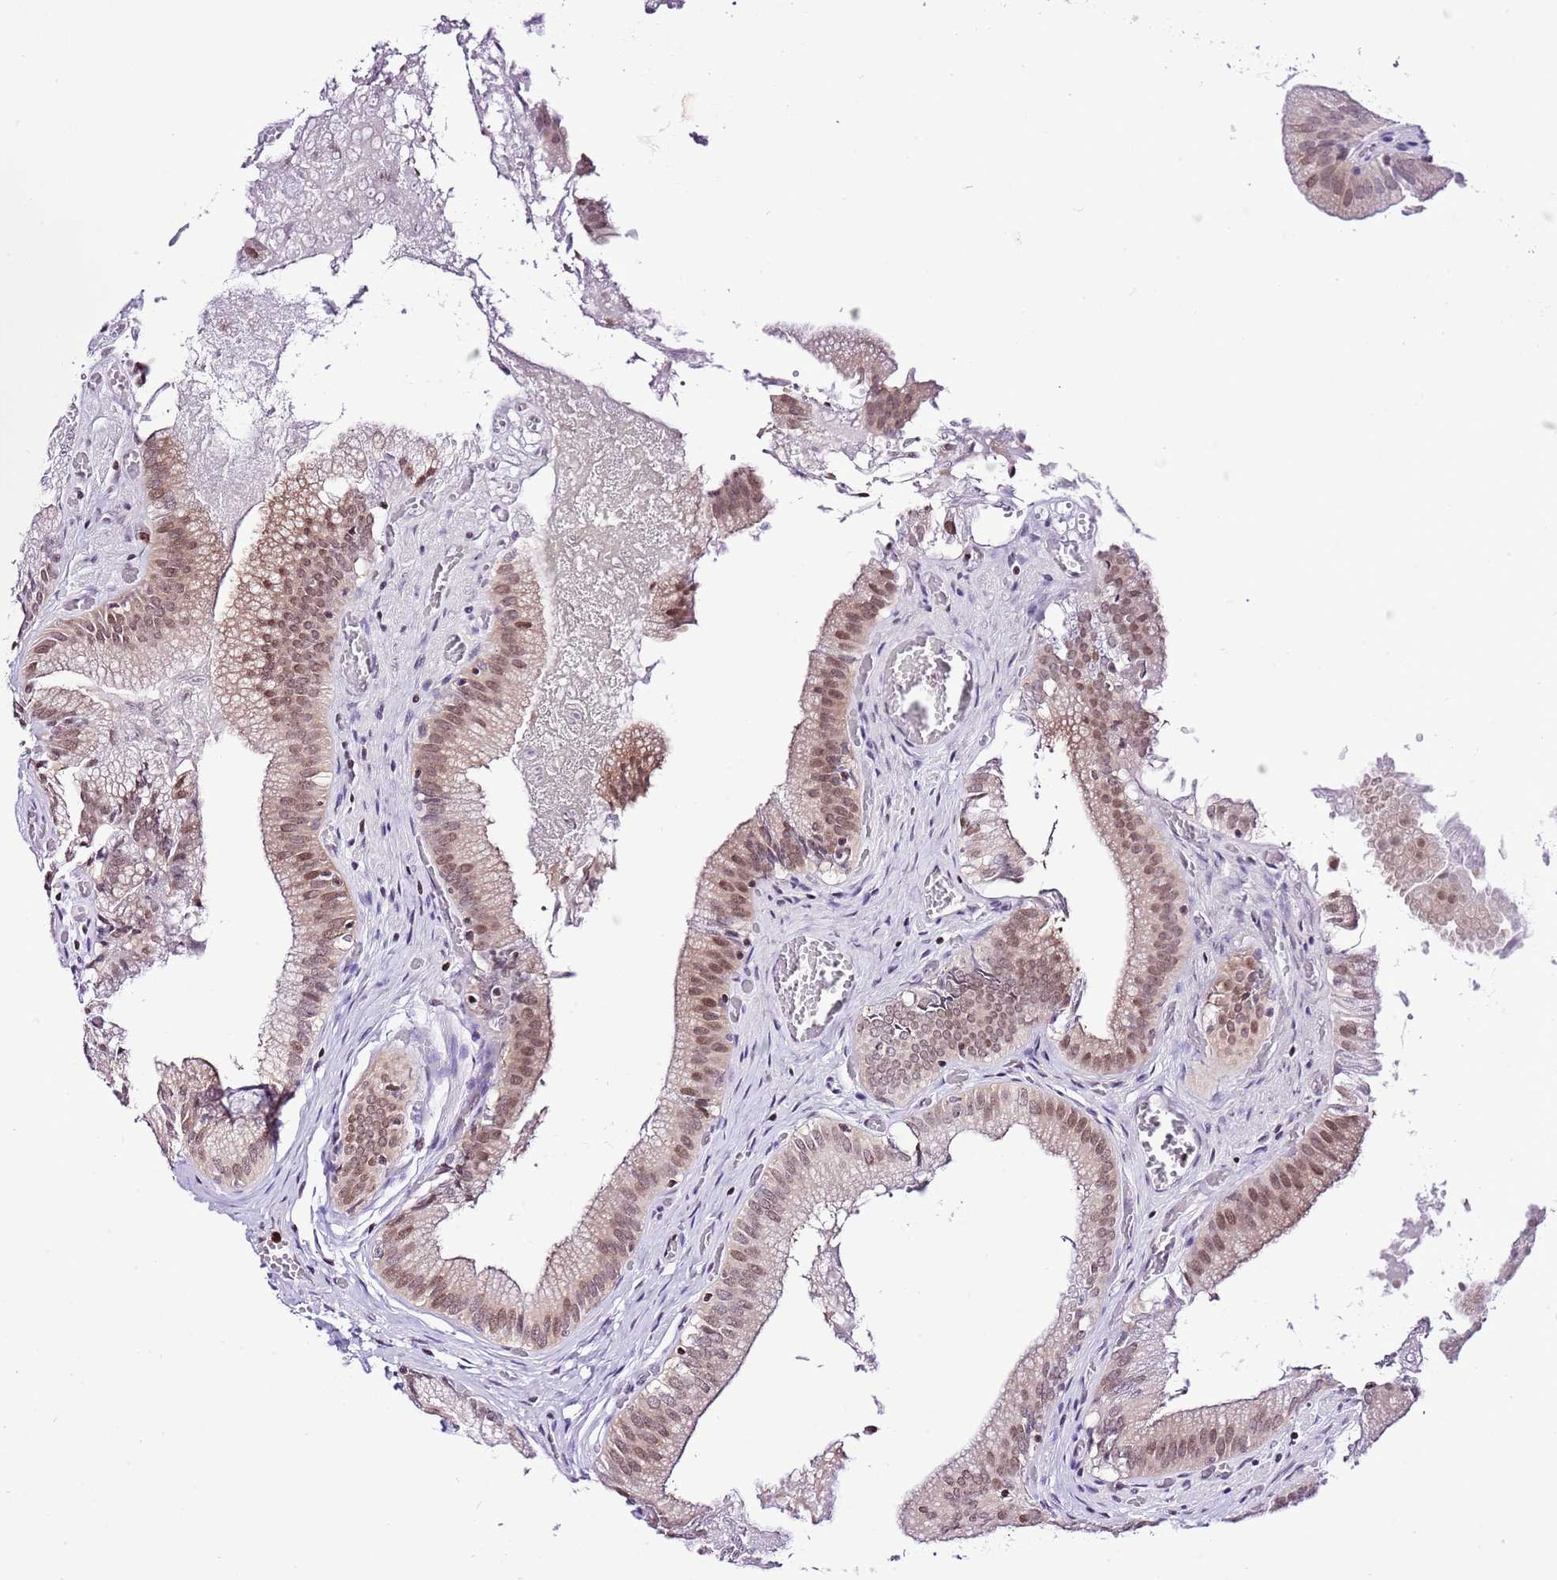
{"staining": {"intensity": "moderate", "quantity": ">75%", "location": "cytoplasmic/membranous,nuclear"}, "tissue": "gallbladder", "cell_type": "Glandular cells", "image_type": "normal", "snomed": [{"axis": "morphology", "description": "Normal tissue, NOS"}, {"axis": "topography", "description": "Gallbladder"}, {"axis": "topography", "description": "Peripheral nerve tissue"}], "caption": "High-magnification brightfield microscopy of unremarkable gallbladder stained with DAB (3,3'-diaminobenzidine) (brown) and counterstained with hematoxylin (blue). glandular cells exhibit moderate cytoplasmic/membranous,nuclear staining is present in about>75% of cells. (DAB IHC, brown staining for protein, blue staining for nuclei).", "gene": "PRR15", "patient": {"sex": "male", "age": 17}}